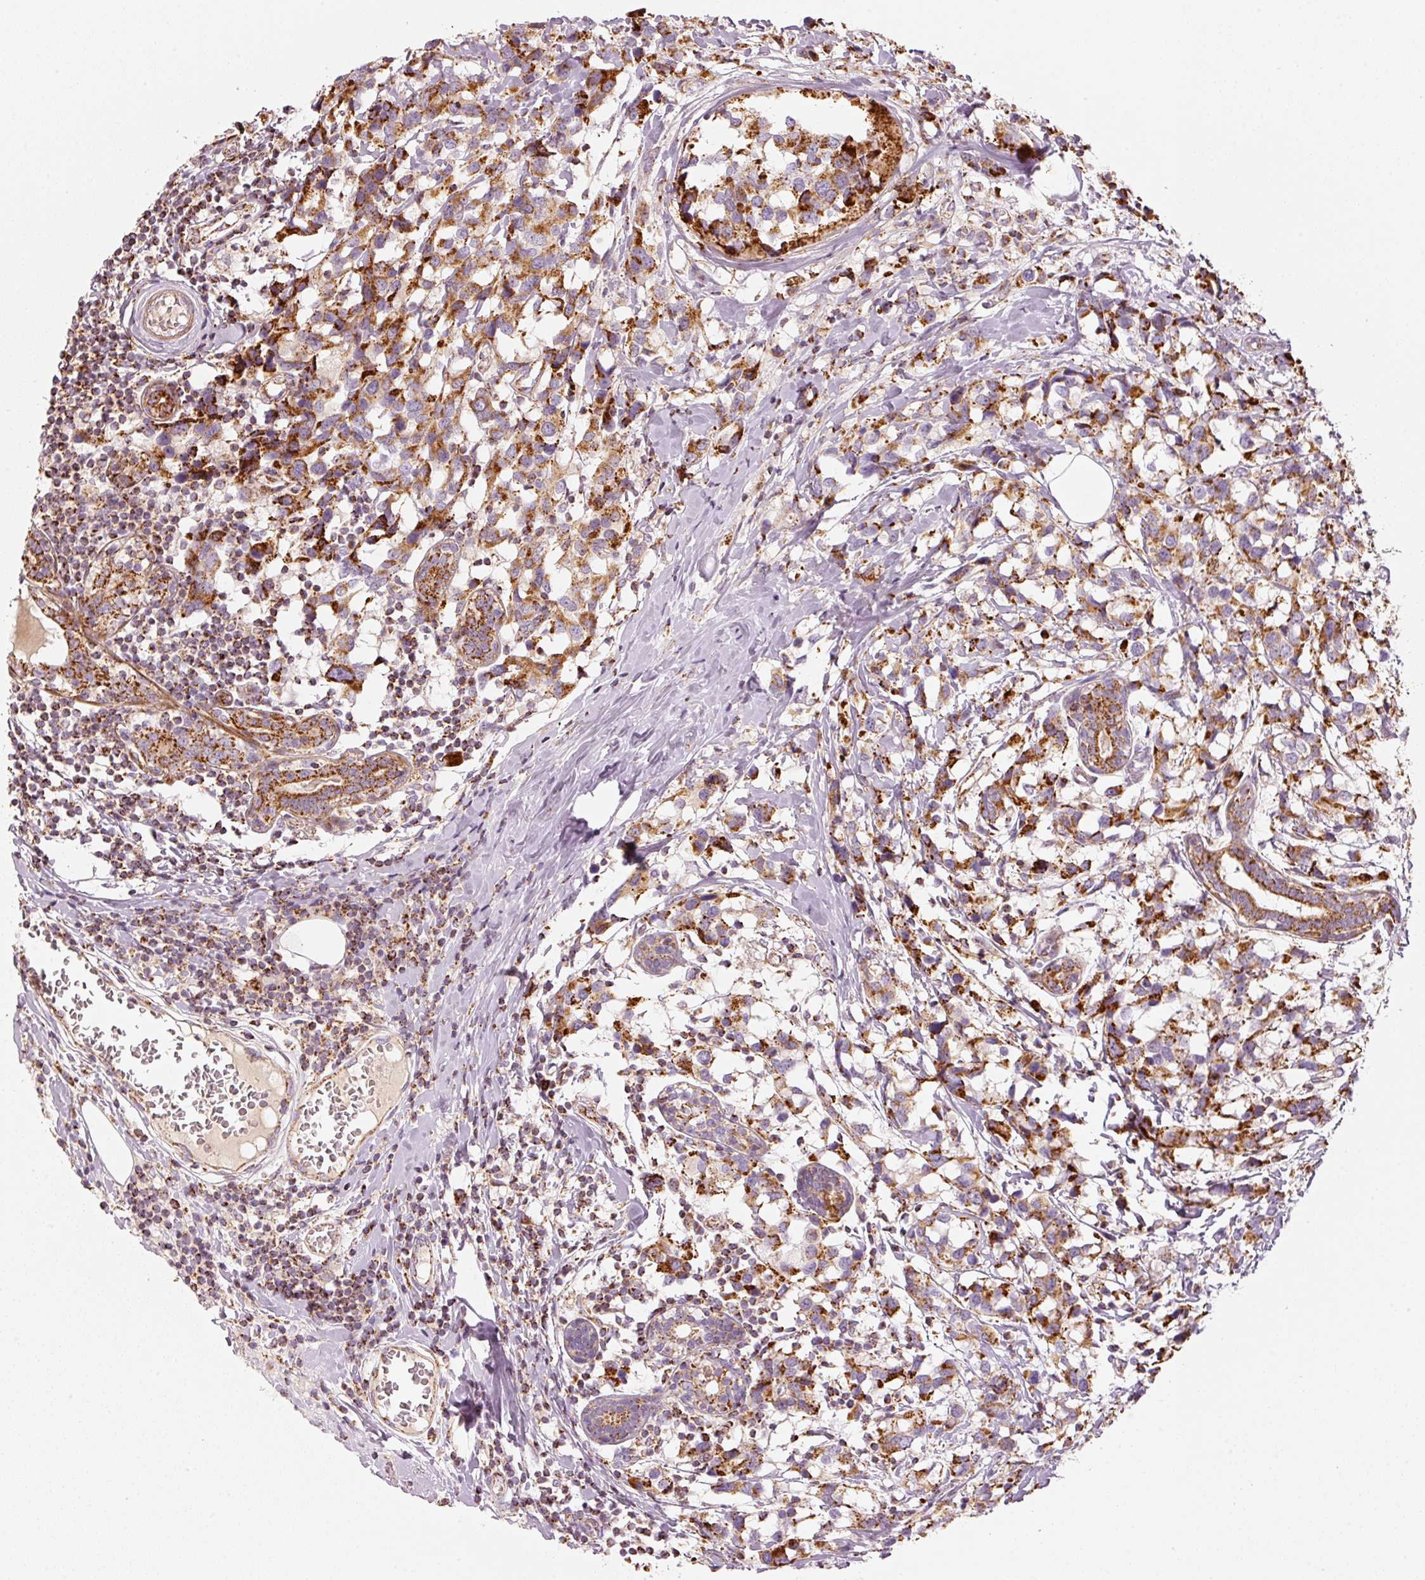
{"staining": {"intensity": "strong", "quantity": ">75%", "location": "cytoplasmic/membranous"}, "tissue": "breast cancer", "cell_type": "Tumor cells", "image_type": "cancer", "snomed": [{"axis": "morphology", "description": "Lobular carcinoma"}, {"axis": "topography", "description": "Breast"}], "caption": "The micrograph exhibits a brown stain indicating the presence of a protein in the cytoplasmic/membranous of tumor cells in breast cancer.", "gene": "C17orf98", "patient": {"sex": "female", "age": 59}}